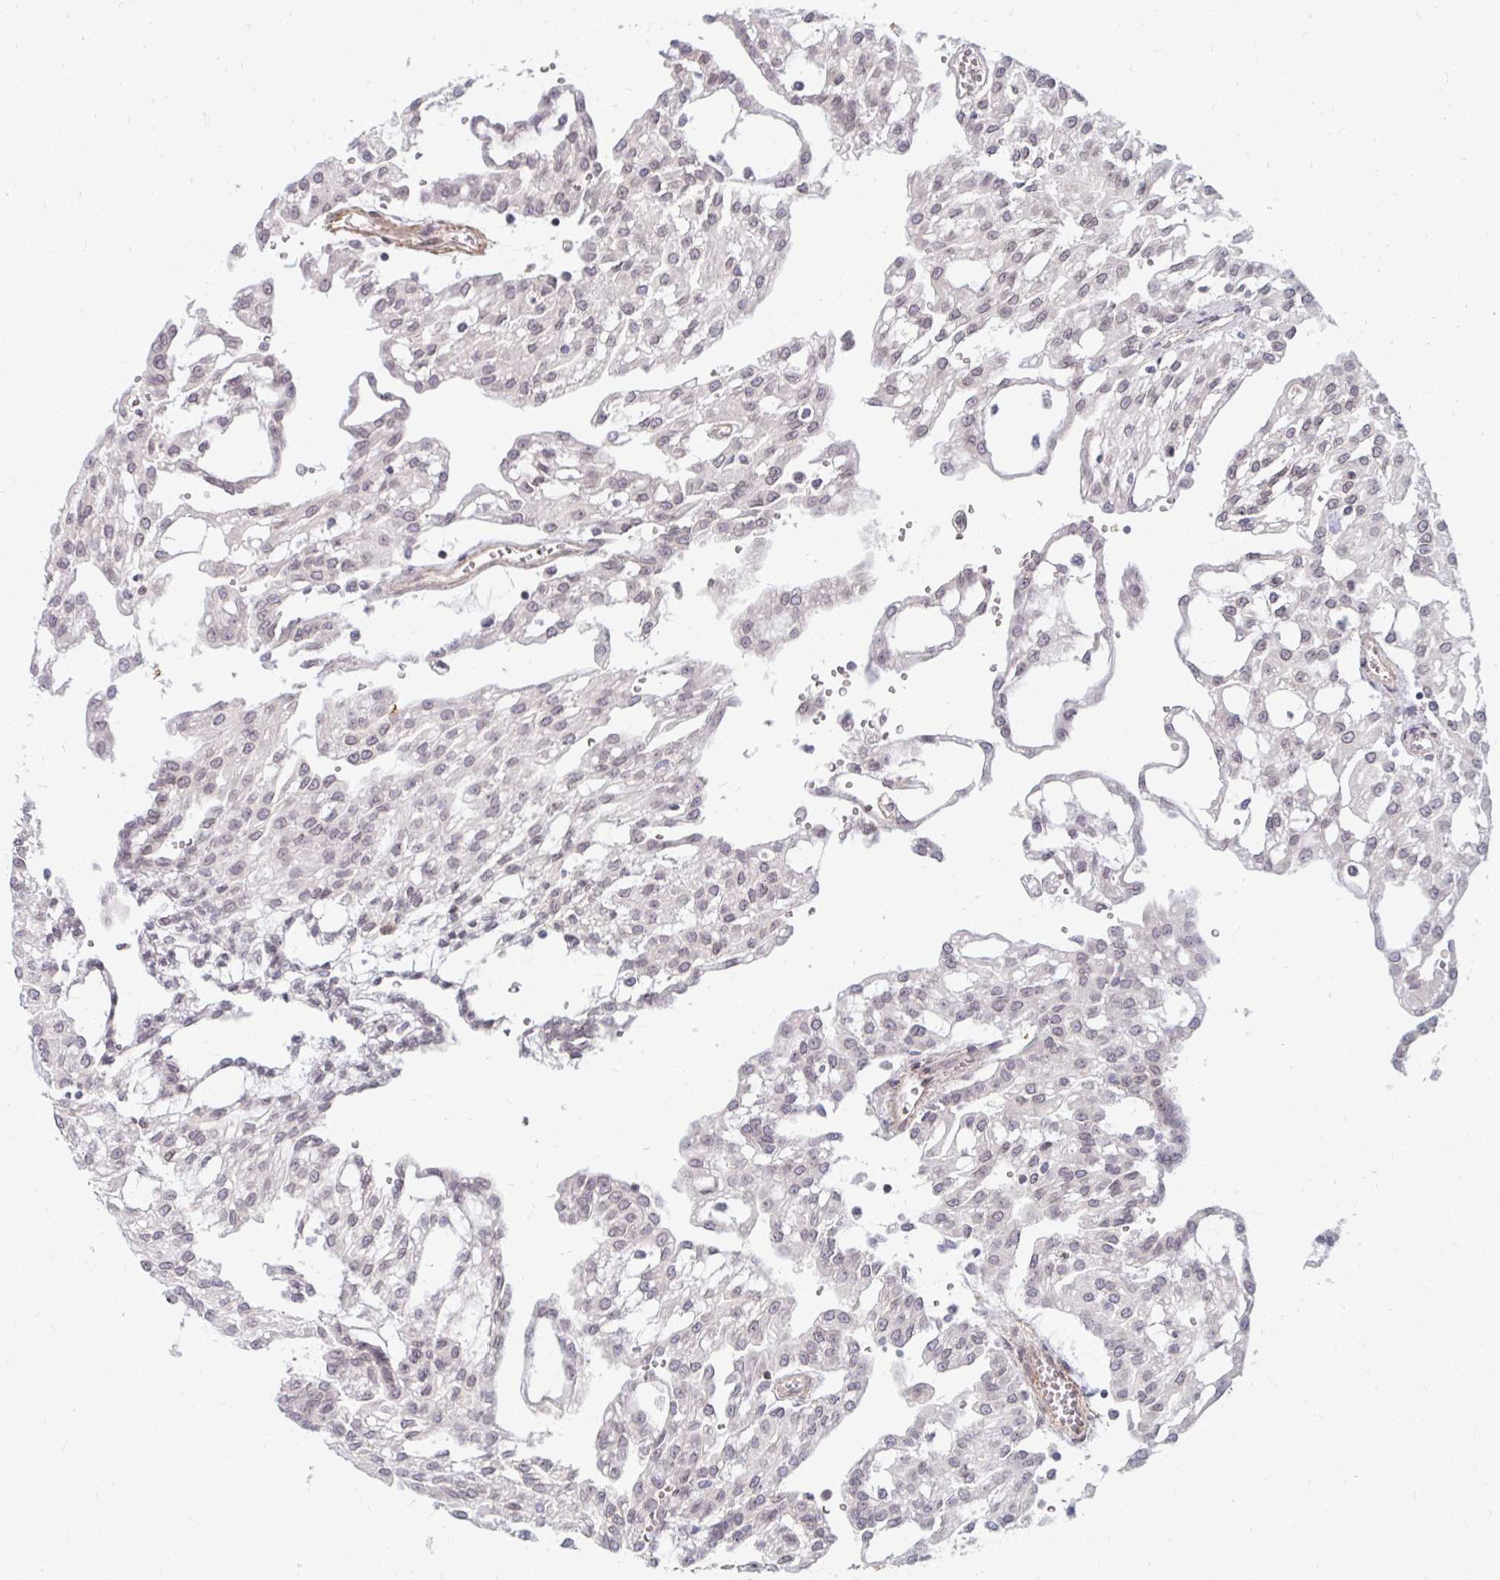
{"staining": {"intensity": "negative", "quantity": "none", "location": "none"}, "tissue": "renal cancer", "cell_type": "Tumor cells", "image_type": "cancer", "snomed": [{"axis": "morphology", "description": "Adenocarcinoma, NOS"}, {"axis": "topography", "description": "Kidney"}], "caption": "This is an immunohistochemistry (IHC) image of human adenocarcinoma (renal). There is no staining in tumor cells.", "gene": "GPC5", "patient": {"sex": "male", "age": 63}}